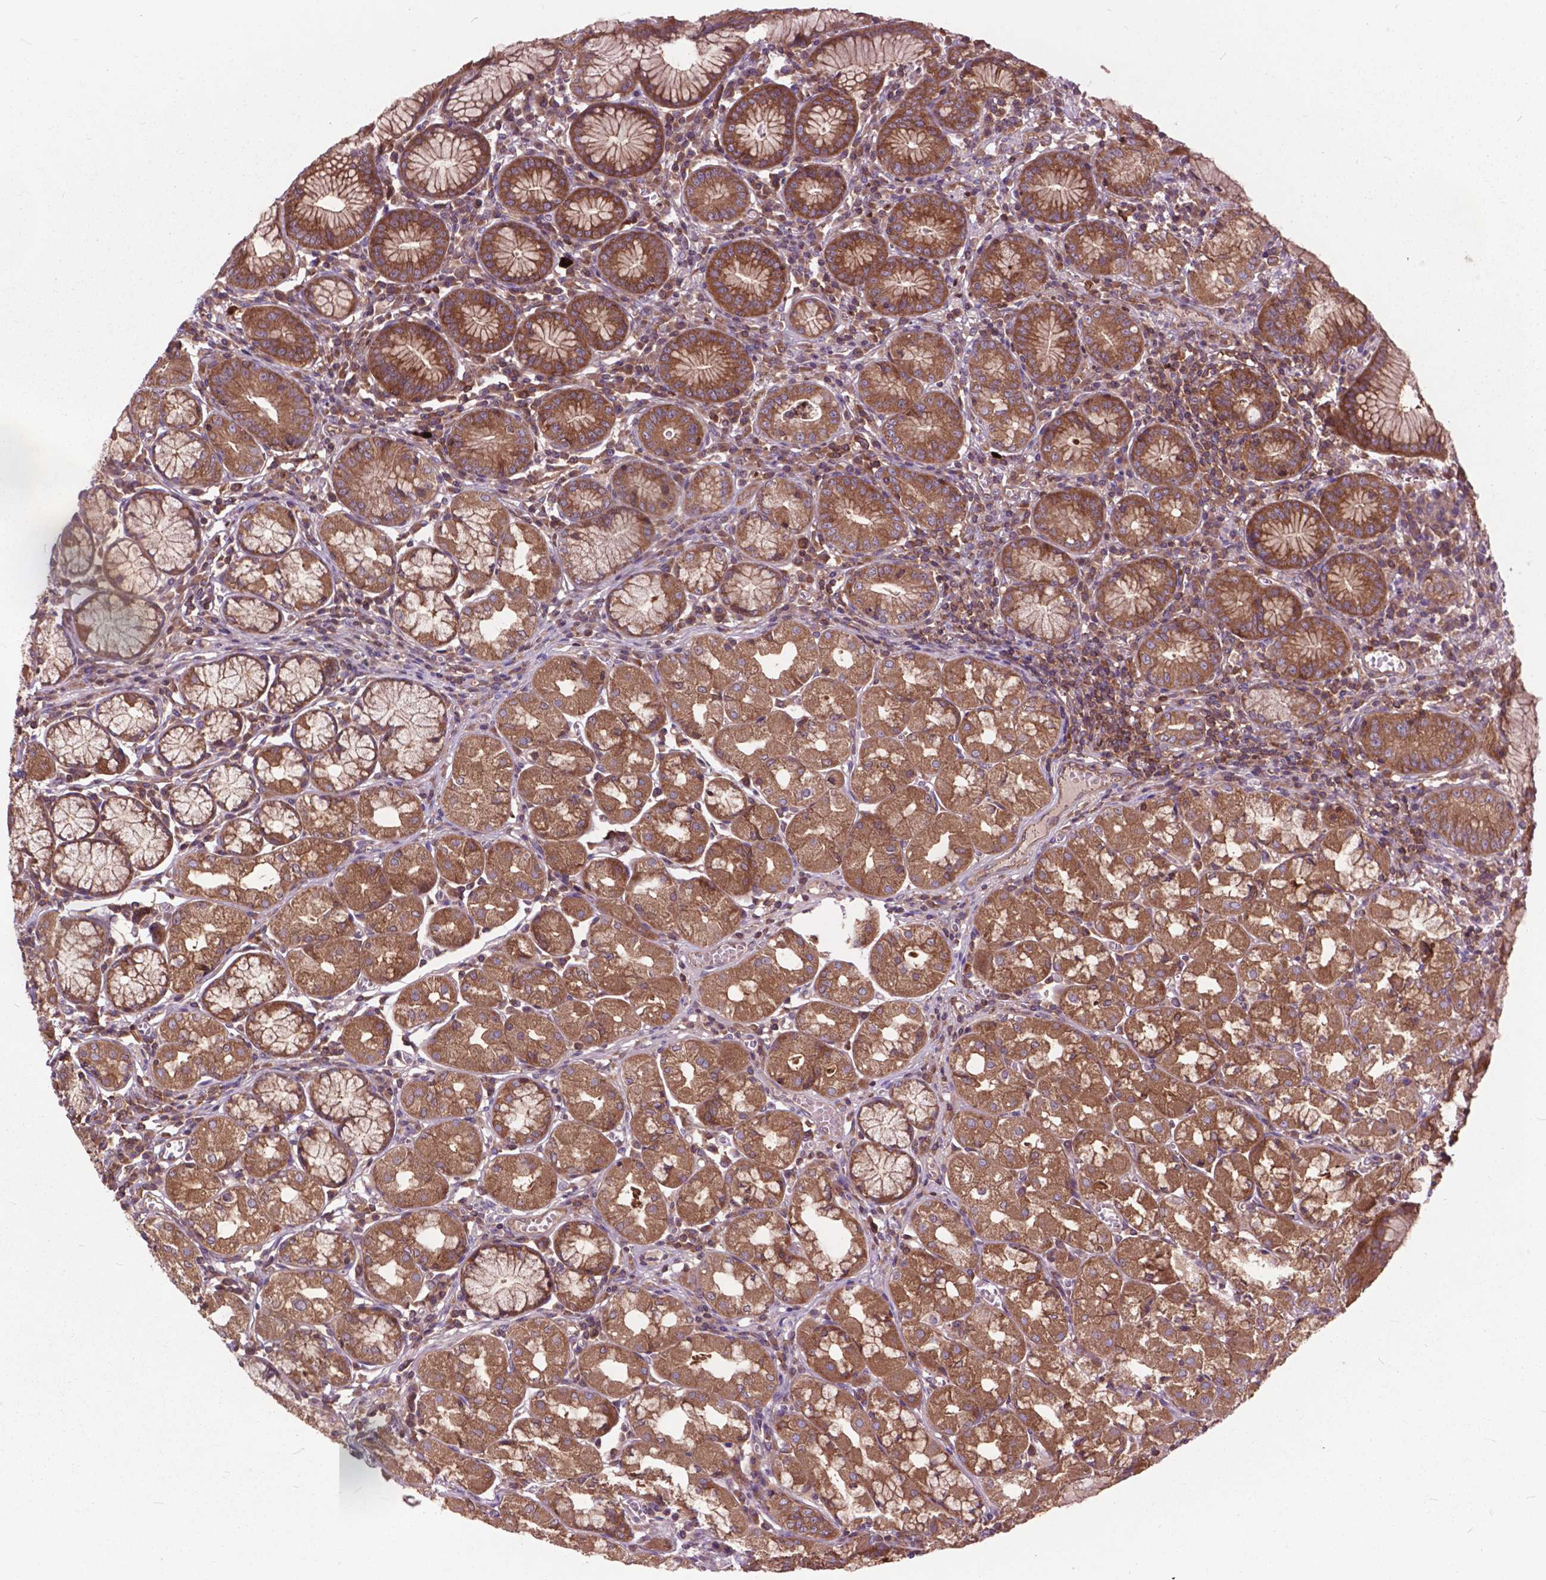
{"staining": {"intensity": "moderate", "quantity": ">75%", "location": "cytoplasmic/membranous"}, "tissue": "stomach", "cell_type": "Glandular cells", "image_type": "normal", "snomed": [{"axis": "morphology", "description": "Normal tissue, NOS"}, {"axis": "topography", "description": "Stomach"}], "caption": "Protein expression analysis of benign human stomach reveals moderate cytoplasmic/membranous positivity in approximately >75% of glandular cells.", "gene": "ARAF", "patient": {"sex": "male", "age": 55}}